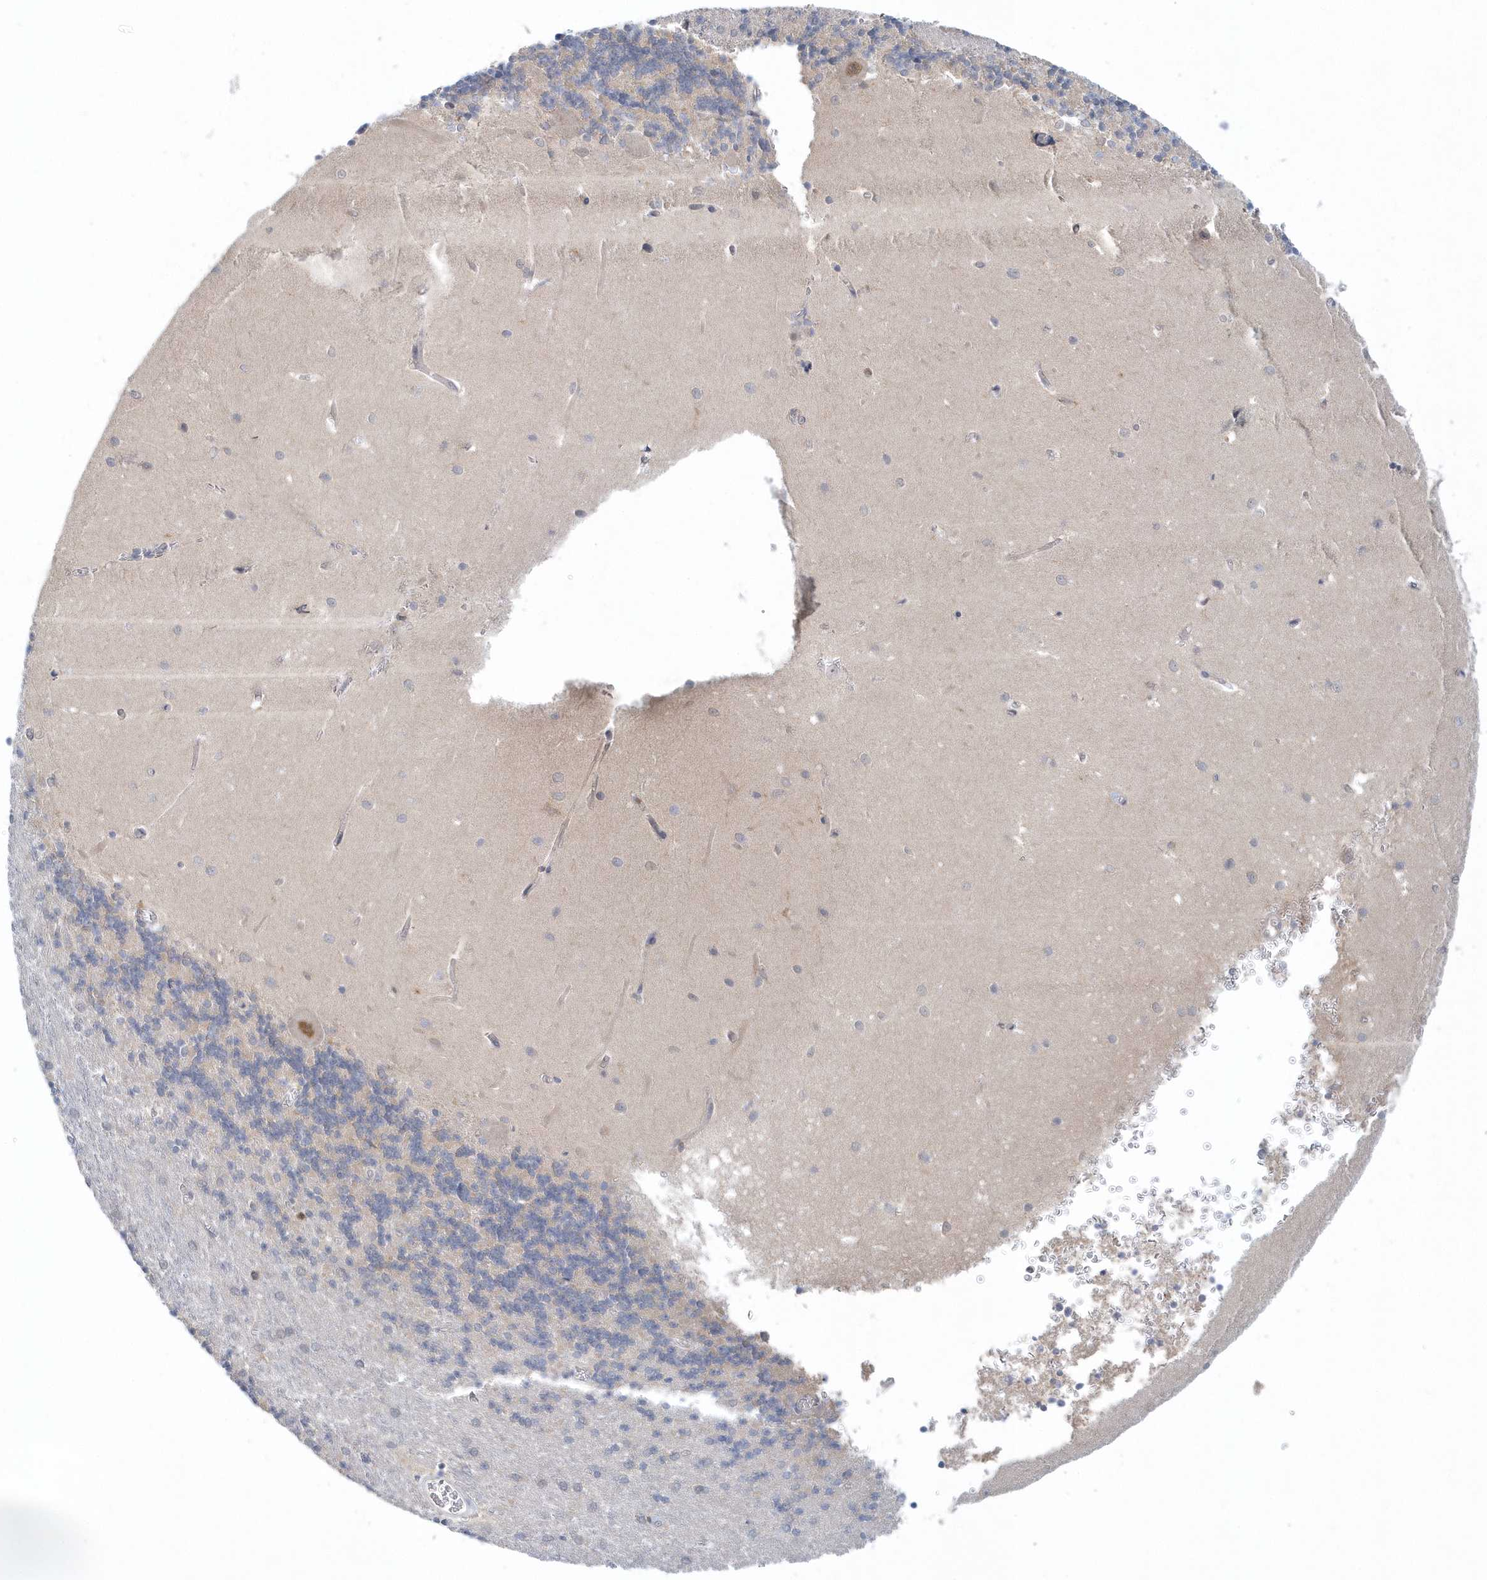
{"staining": {"intensity": "negative", "quantity": "none", "location": "none"}, "tissue": "cerebellum", "cell_type": "Cells in granular layer", "image_type": "normal", "snomed": [{"axis": "morphology", "description": "Normal tissue, NOS"}, {"axis": "topography", "description": "Cerebellum"}], "caption": "IHC histopathology image of normal cerebellum stained for a protein (brown), which shows no staining in cells in granular layer.", "gene": "RNF7", "patient": {"sex": "male", "age": 37}}